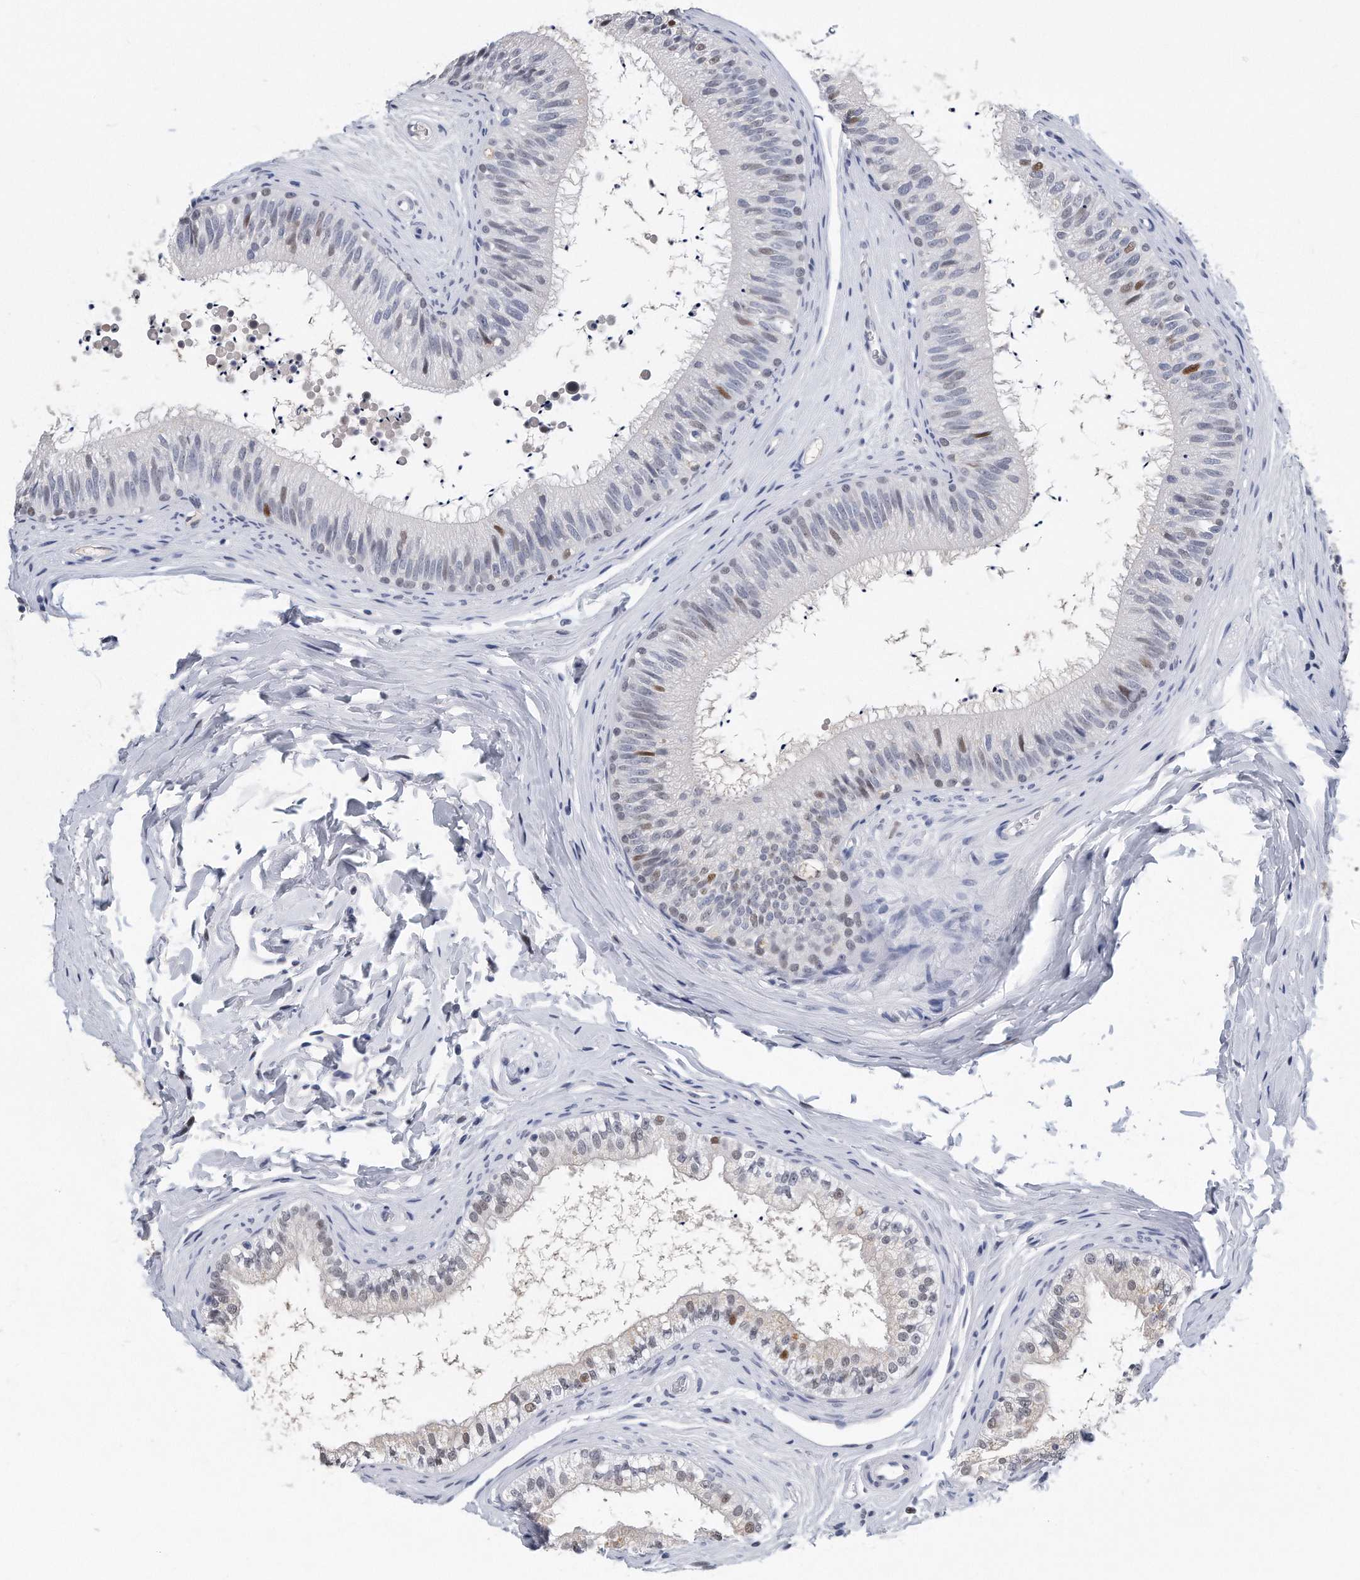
{"staining": {"intensity": "moderate", "quantity": "<25%", "location": "nuclear"}, "tissue": "epididymis", "cell_type": "Glandular cells", "image_type": "normal", "snomed": [{"axis": "morphology", "description": "Normal tissue, NOS"}, {"axis": "topography", "description": "Epididymis"}], "caption": "High-power microscopy captured an IHC histopathology image of unremarkable epididymis, revealing moderate nuclear staining in about <25% of glandular cells.", "gene": "PCNA", "patient": {"sex": "male", "age": 29}}